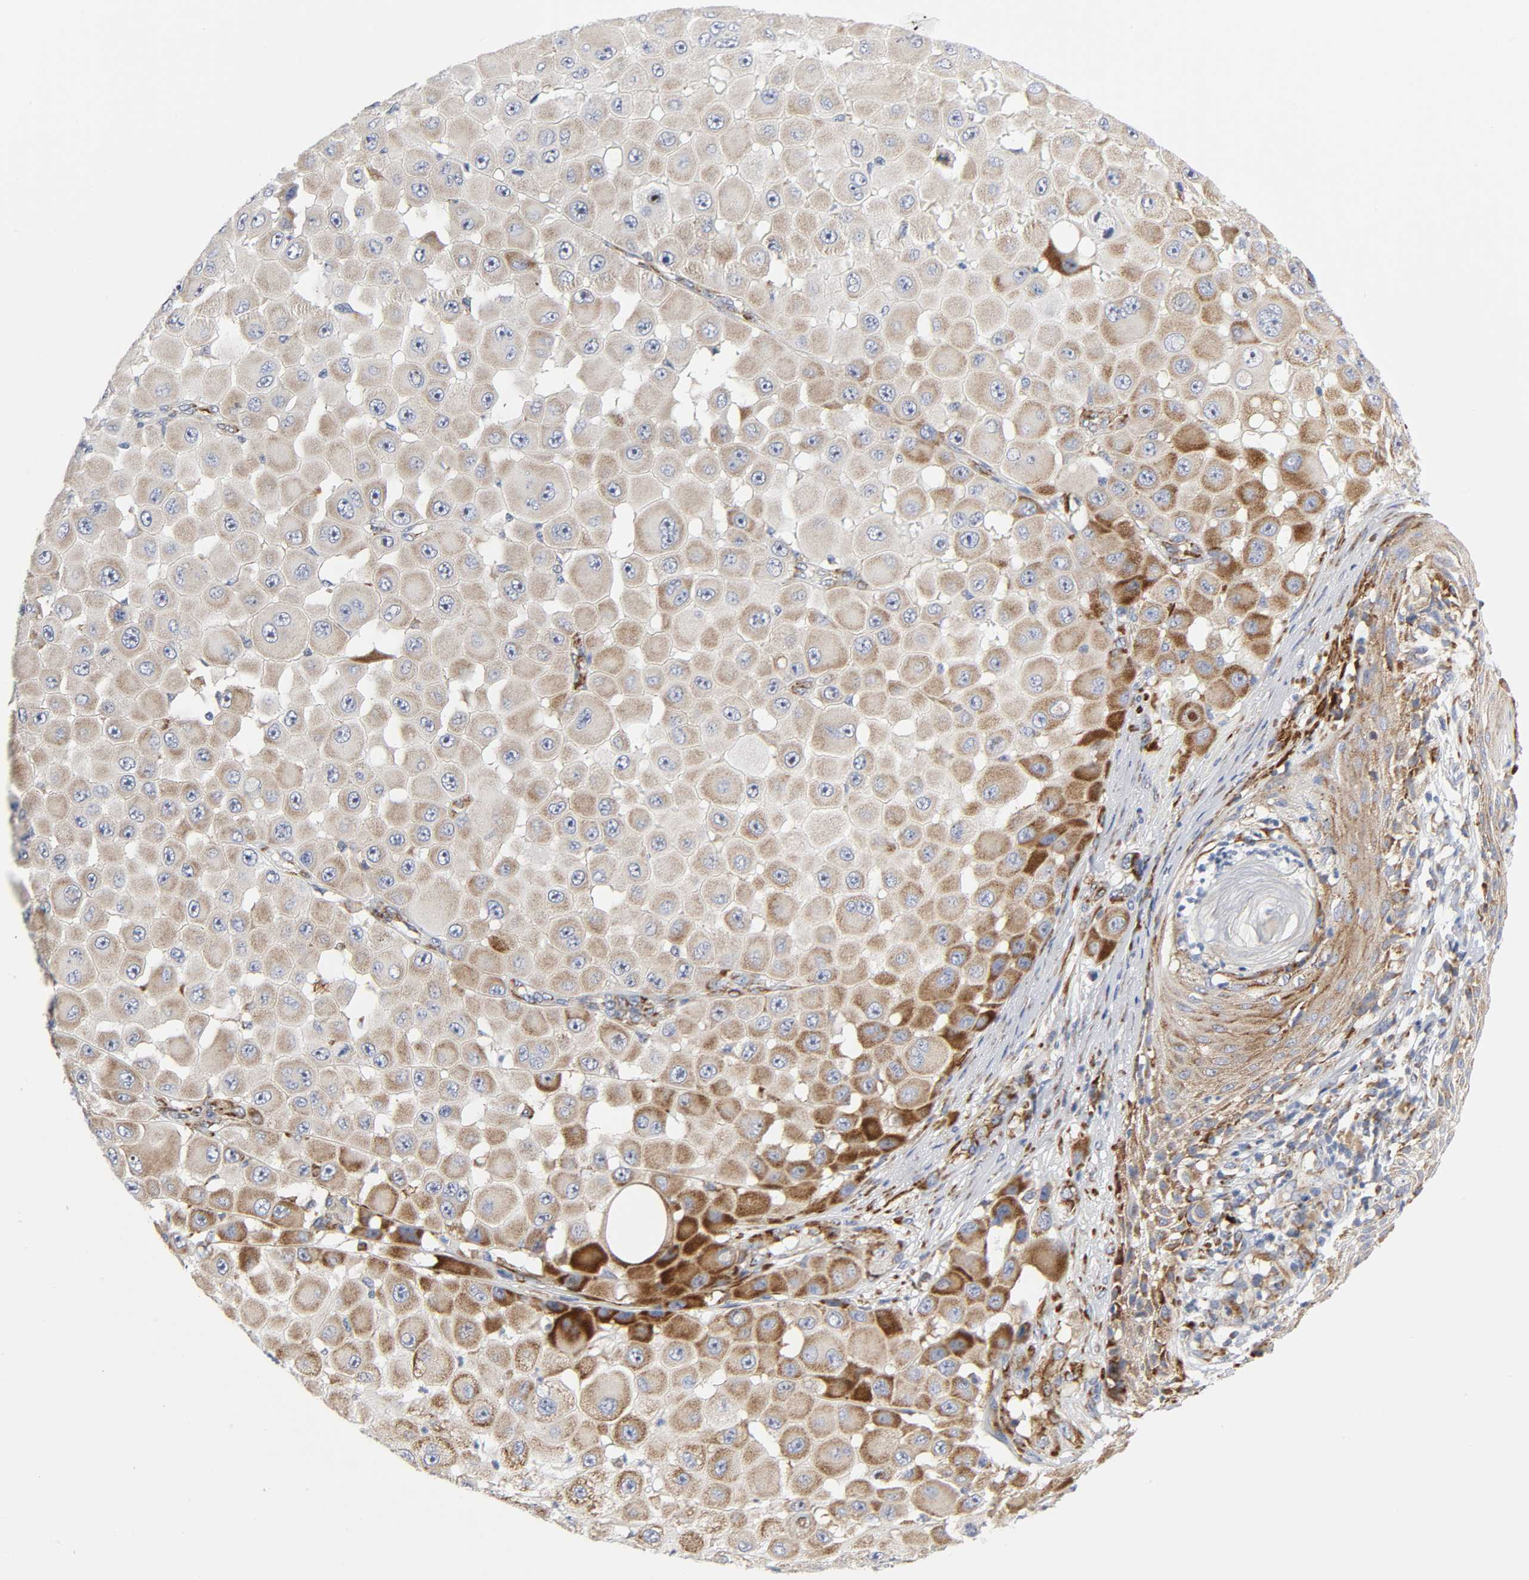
{"staining": {"intensity": "moderate", "quantity": ">75%", "location": "cytoplasmic/membranous"}, "tissue": "melanoma", "cell_type": "Tumor cells", "image_type": "cancer", "snomed": [{"axis": "morphology", "description": "Malignant melanoma, NOS"}, {"axis": "topography", "description": "Skin"}], "caption": "Protein analysis of malignant melanoma tissue shows moderate cytoplasmic/membranous expression in approximately >75% of tumor cells. (brown staining indicates protein expression, while blue staining denotes nuclei).", "gene": "REL", "patient": {"sex": "female", "age": 81}}